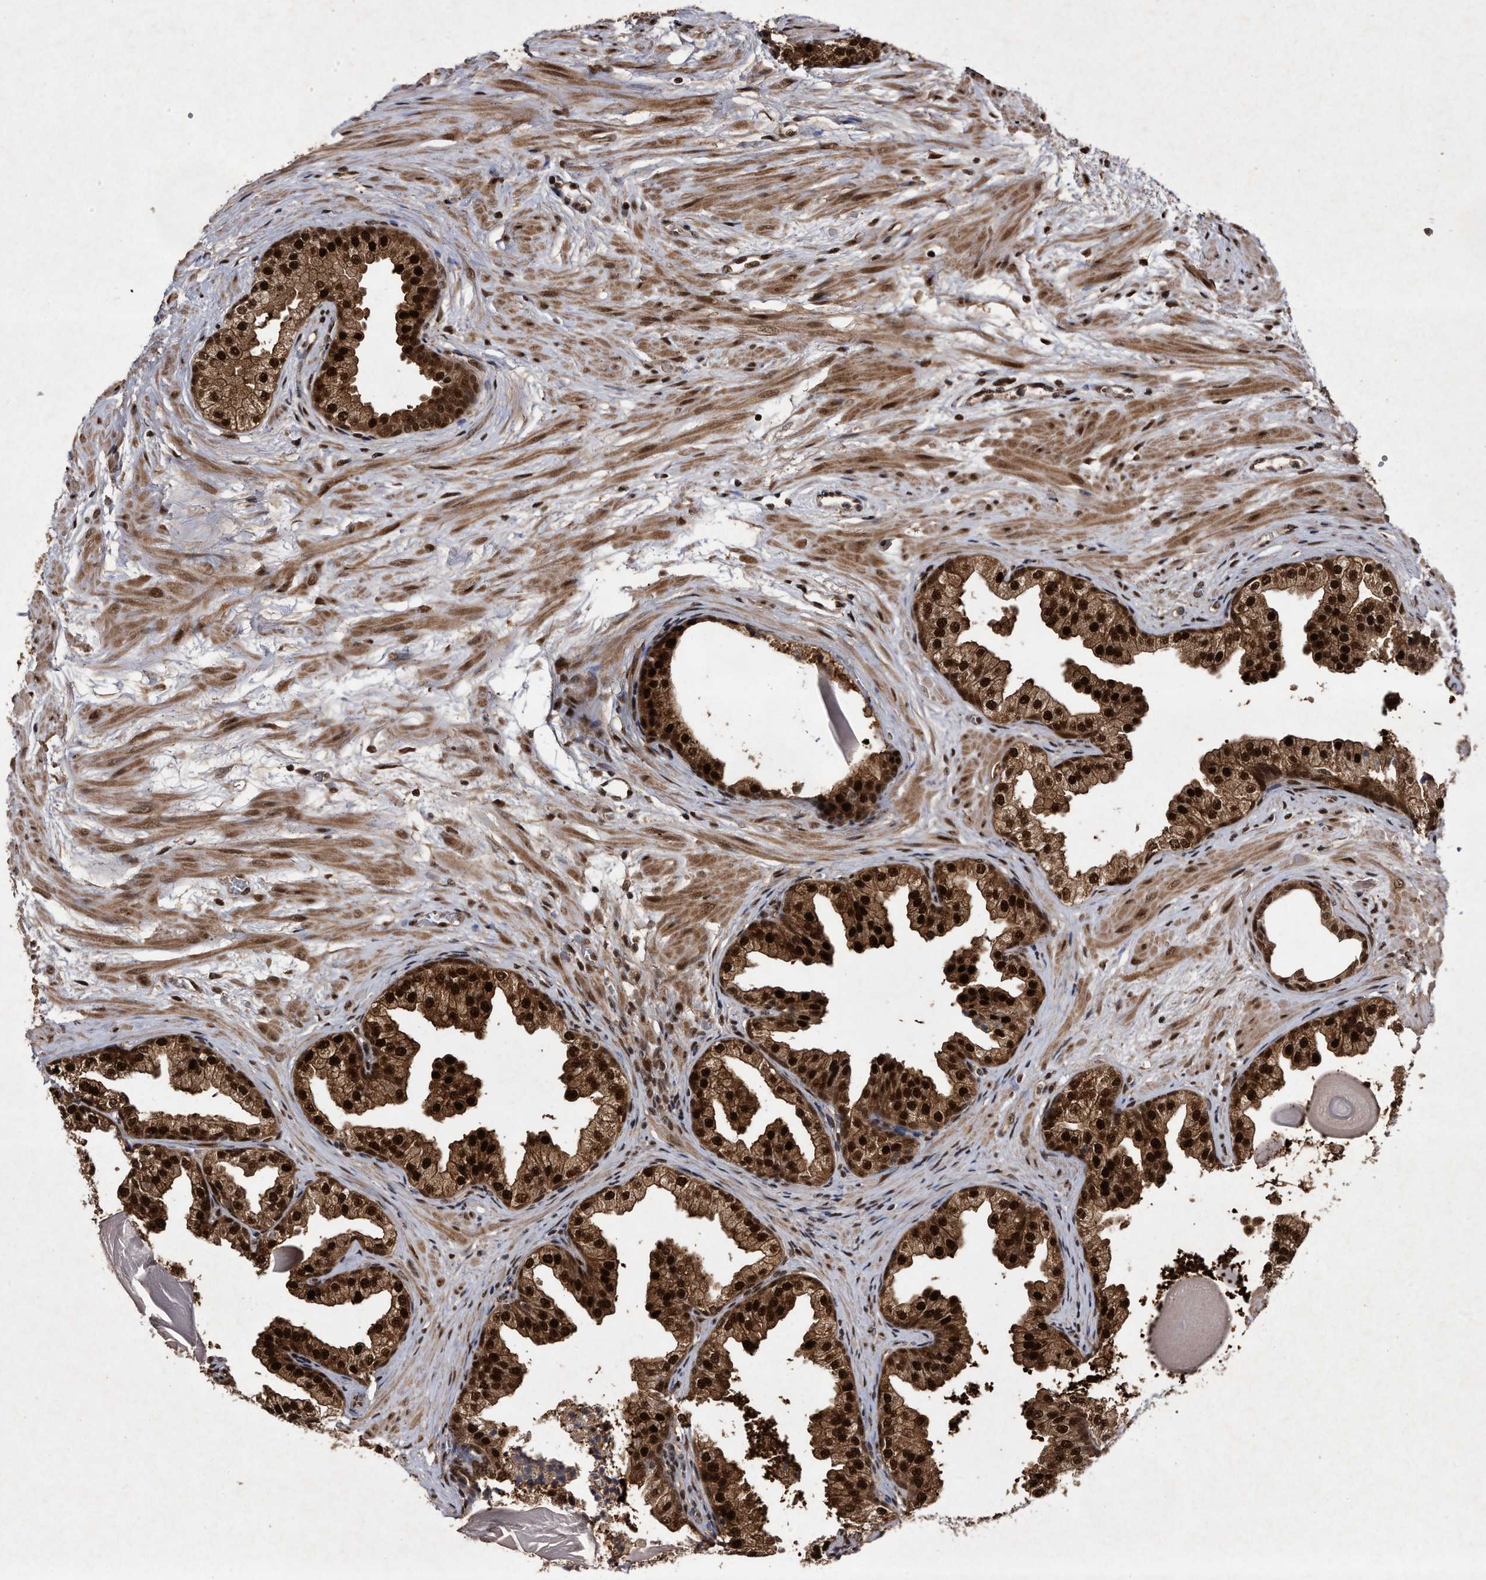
{"staining": {"intensity": "strong", "quantity": ">75%", "location": "cytoplasmic/membranous,nuclear"}, "tissue": "prostate", "cell_type": "Glandular cells", "image_type": "normal", "snomed": [{"axis": "morphology", "description": "Normal tissue, NOS"}, {"axis": "topography", "description": "Prostate"}], "caption": "Prostate was stained to show a protein in brown. There is high levels of strong cytoplasmic/membranous,nuclear positivity in about >75% of glandular cells. Nuclei are stained in blue.", "gene": "RAD23B", "patient": {"sex": "male", "age": 48}}